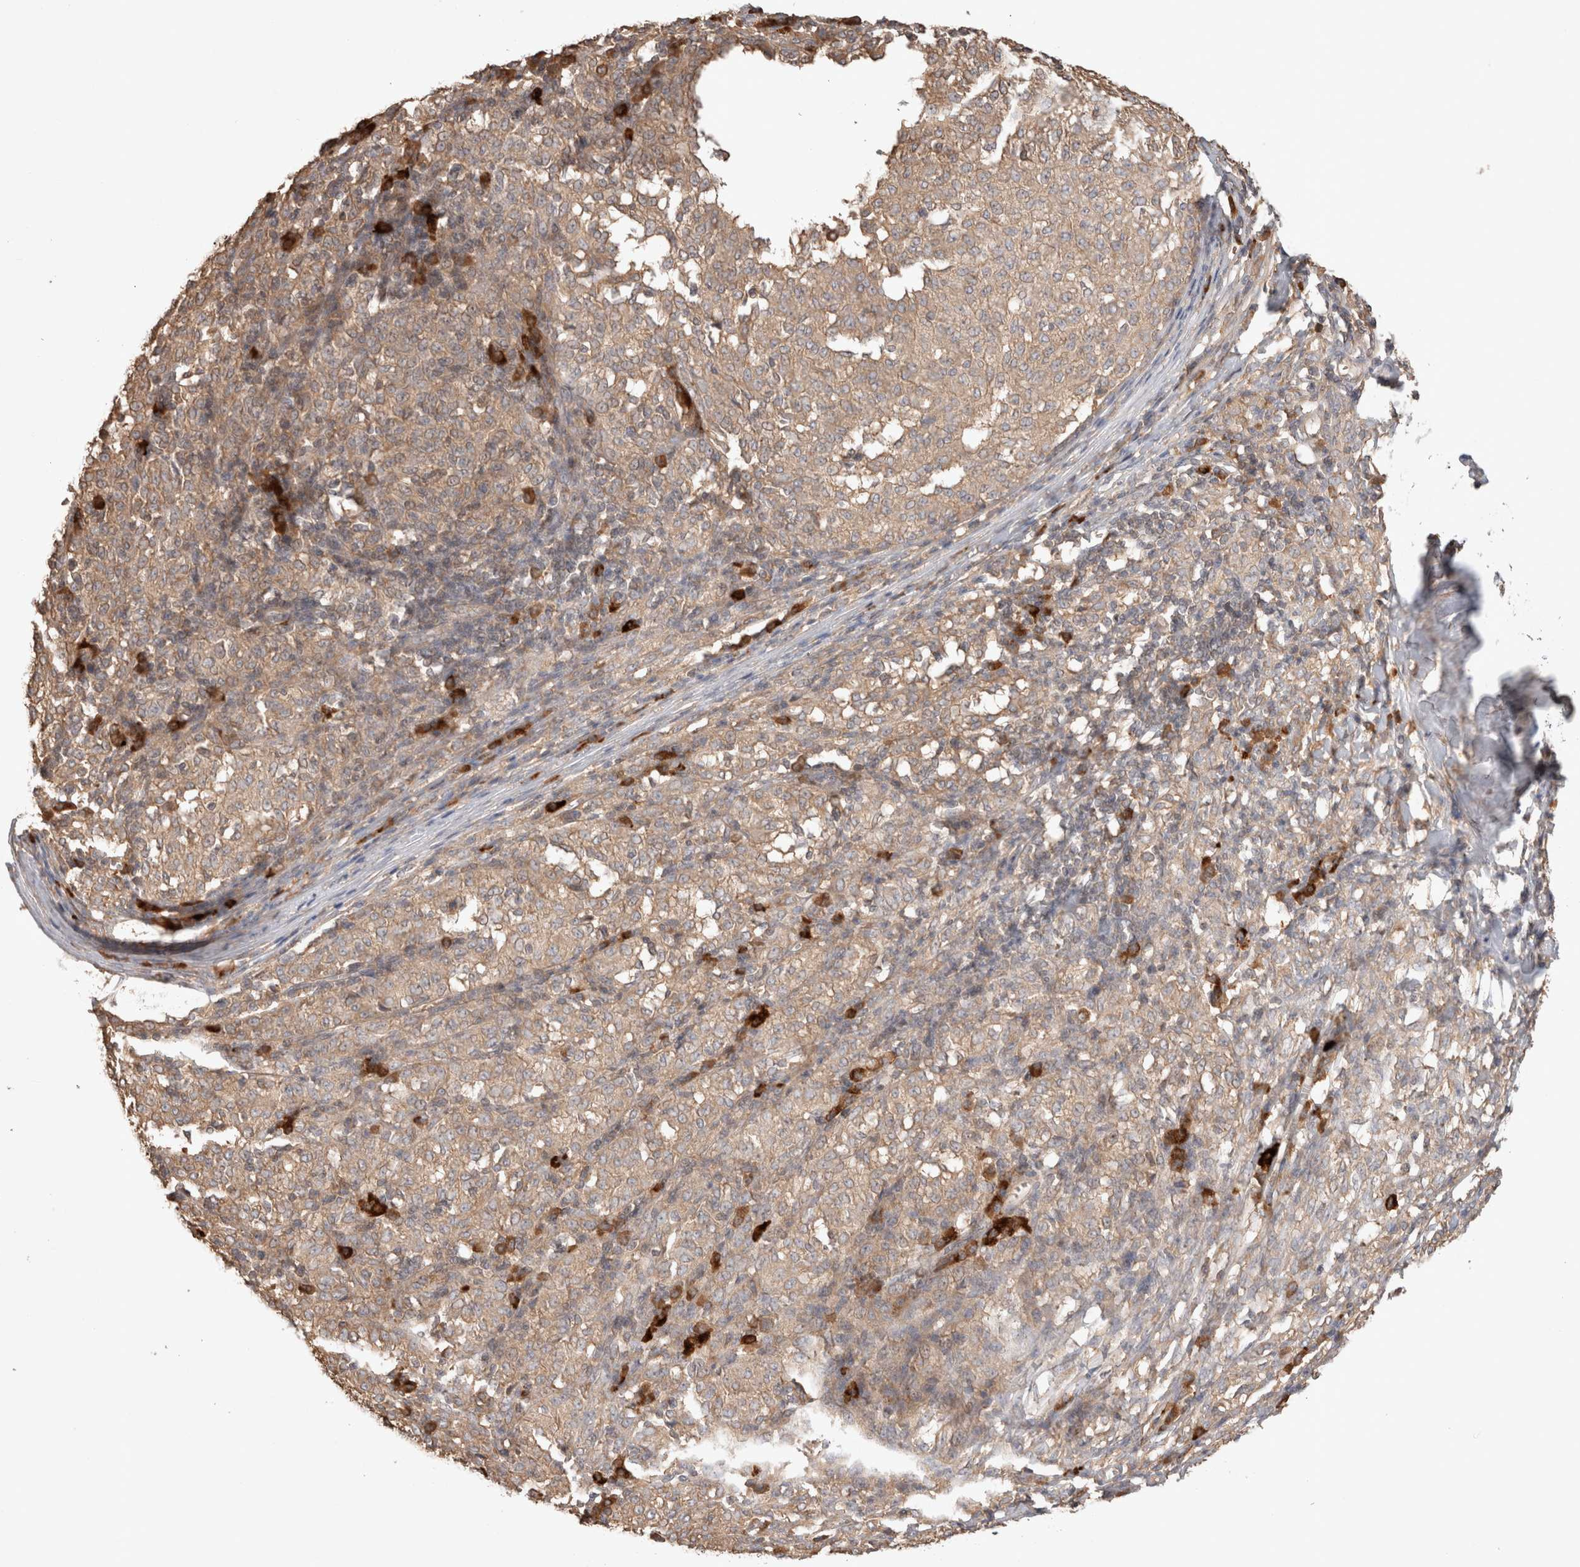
{"staining": {"intensity": "weak", "quantity": ">75%", "location": "cytoplasmic/membranous"}, "tissue": "melanoma", "cell_type": "Tumor cells", "image_type": "cancer", "snomed": [{"axis": "morphology", "description": "Malignant melanoma, NOS"}, {"axis": "topography", "description": "Skin"}], "caption": "Melanoma was stained to show a protein in brown. There is low levels of weak cytoplasmic/membranous expression in about >75% of tumor cells.", "gene": "HROB", "patient": {"sex": "female", "age": 72}}